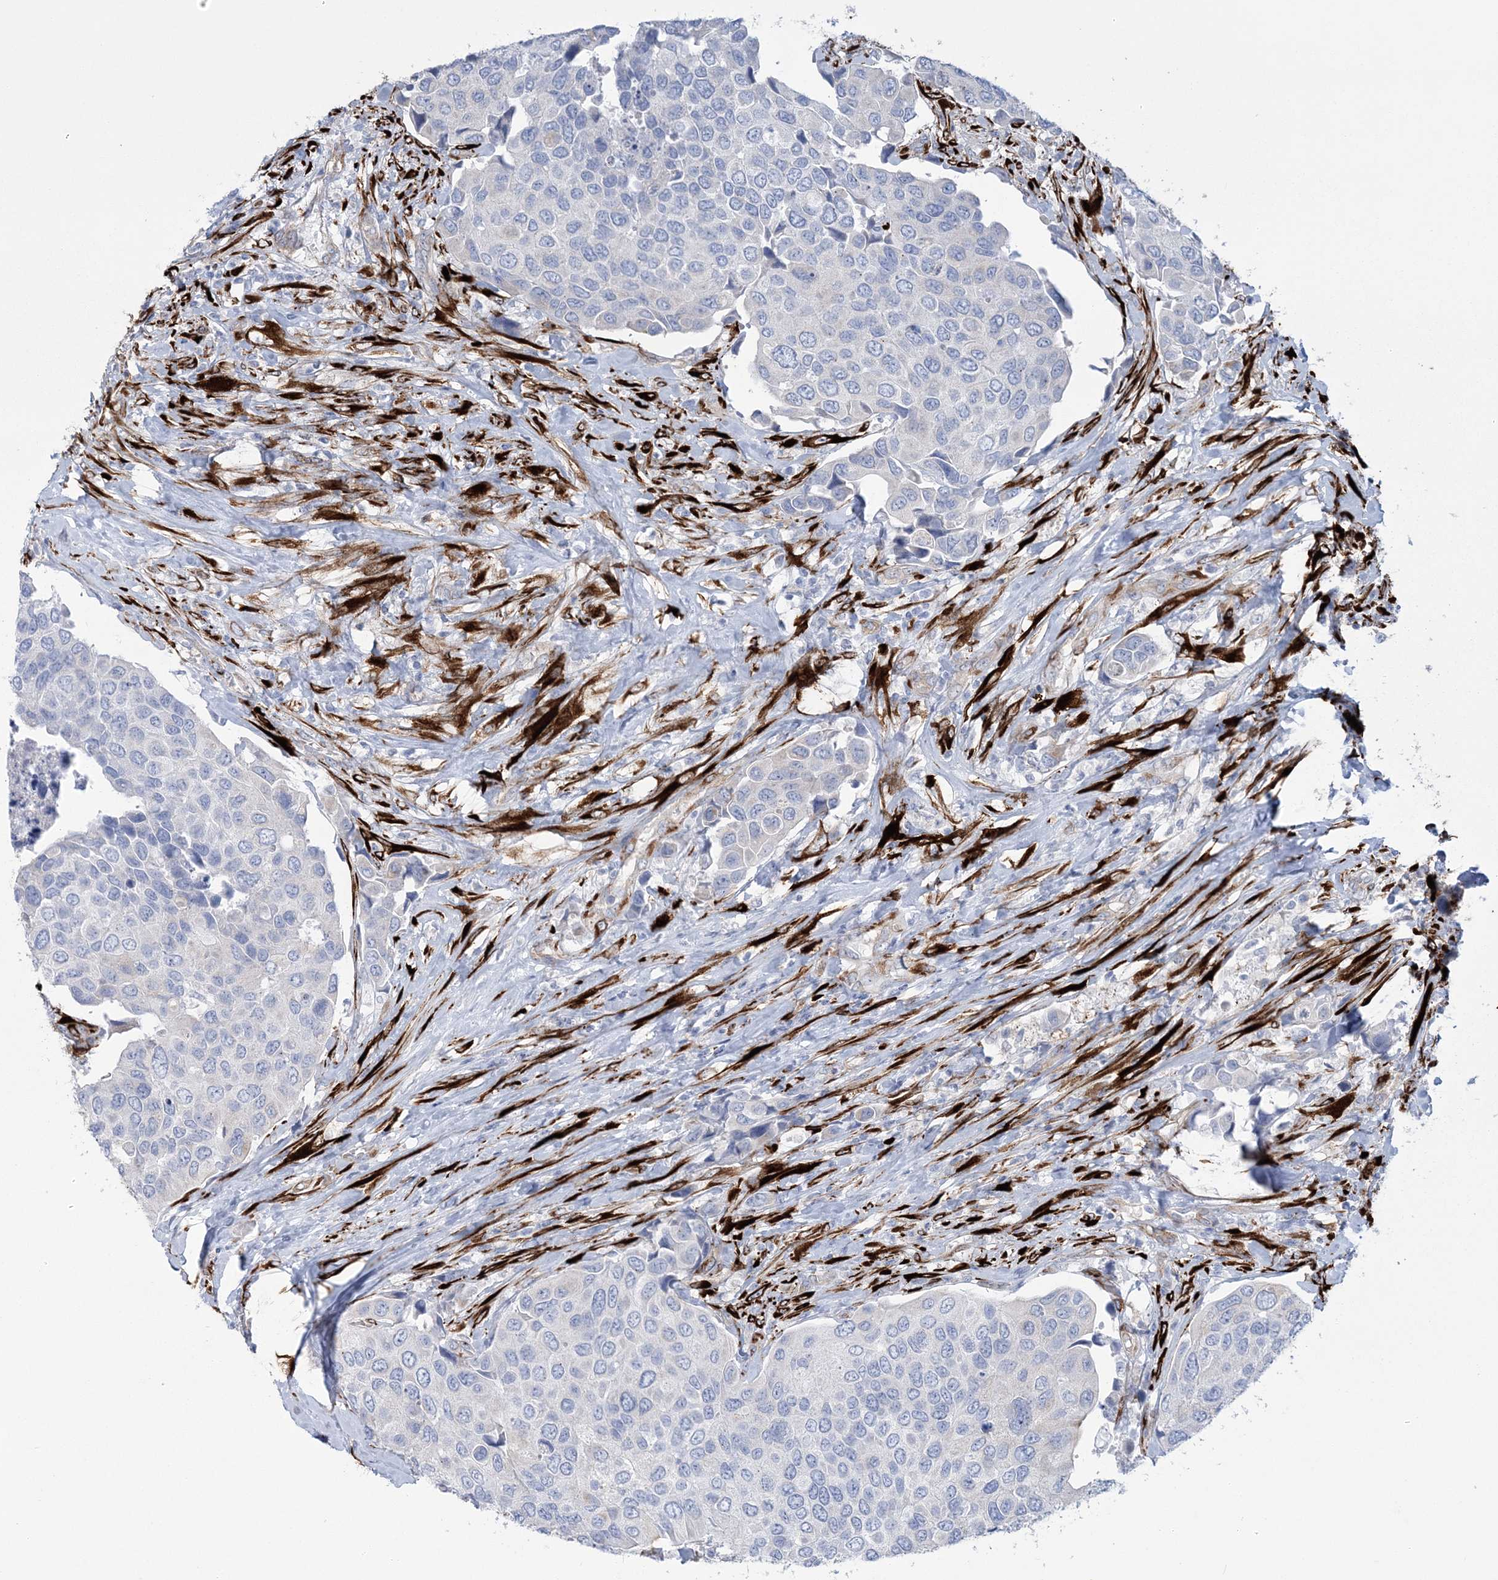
{"staining": {"intensity": "negative", "quantity": "none", "location": "none"}, "tissue": "urothelial cancer", "cell_type": "Tumor cells", "image_type": "cancer", "snomed": [{"axis": "morphology", "description": "Urothelial carcinoma, High grade"}, {"axis": "topography", "description": "Urinary bladder"}], "caption": "Immunohistochemistry photomicrograph of neoplastic tissue: human urothelial carcinoma (high-grade) stained with DAB (3,3'-diaminobenzidine) exhibits no significant protein staining in tumor cells.", "gene": "RAB11FIP5", "patient": {"sex": "male", "age": 74}}